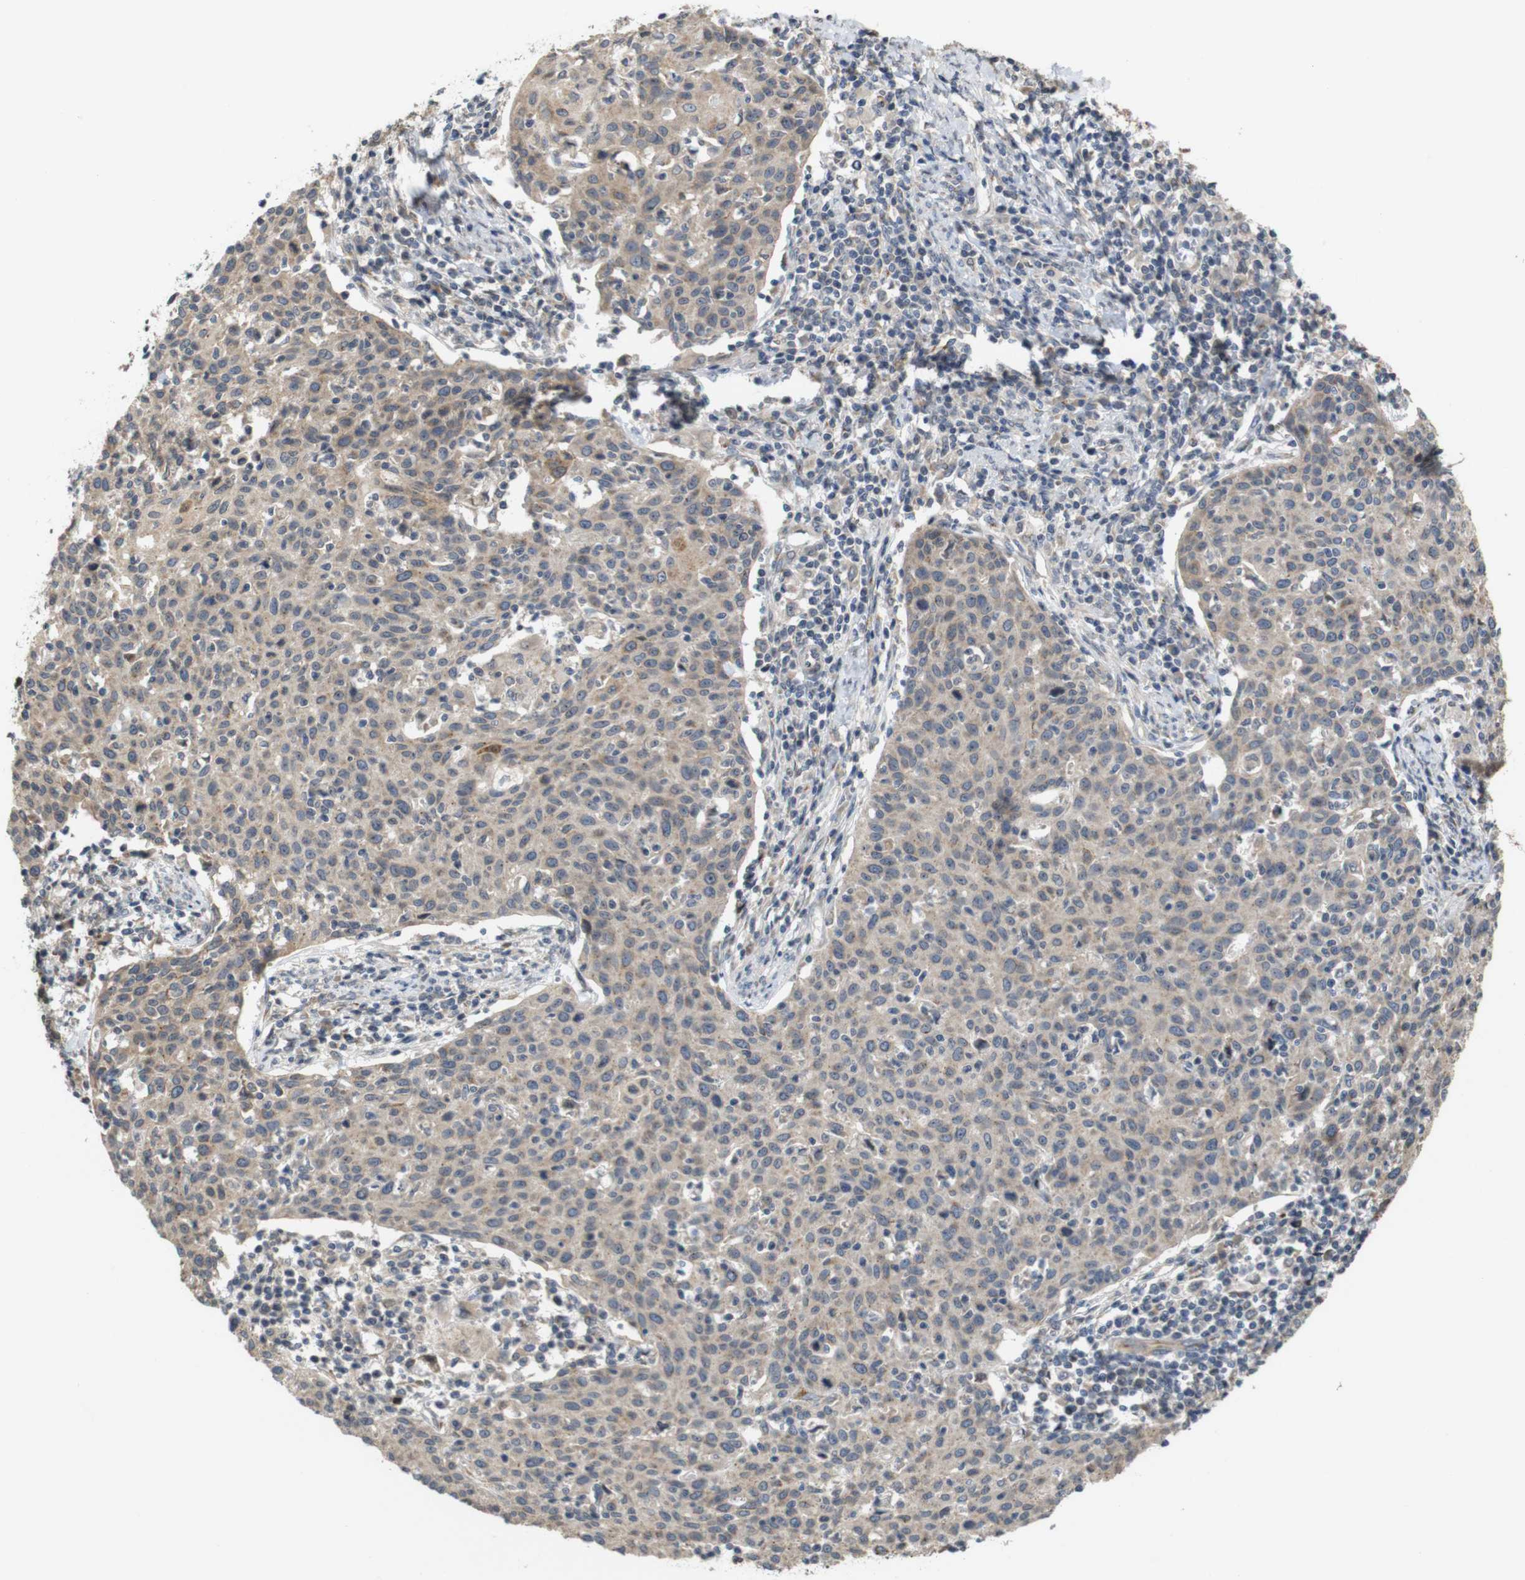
{"staining": {"intensity": "weak", "quantity": ">75%", "location": "cytoplasmic/membranous"}, "tissue": "cervical cancer", "cell_type": "Tumor cells", "image_type": "cancer", "snomed": [{"axis": "morphology", "description": "Squamous cell carcinoma, NOS"}, {"axis": "topography", "description": "Cervix"}], "caption": "Cervical cancer (squamous cell carcinoma) was stained to show a protein in brown. There is low levels of weak cytoplasmic/membranous positivity in about >75% of tumor cells. Immunohistochemistry (ihc) stains the protein of interest in brown and the nuclei are stained blue.", "gene": "EFCAB14", "patient": {"sex": "female", "age": 38}}